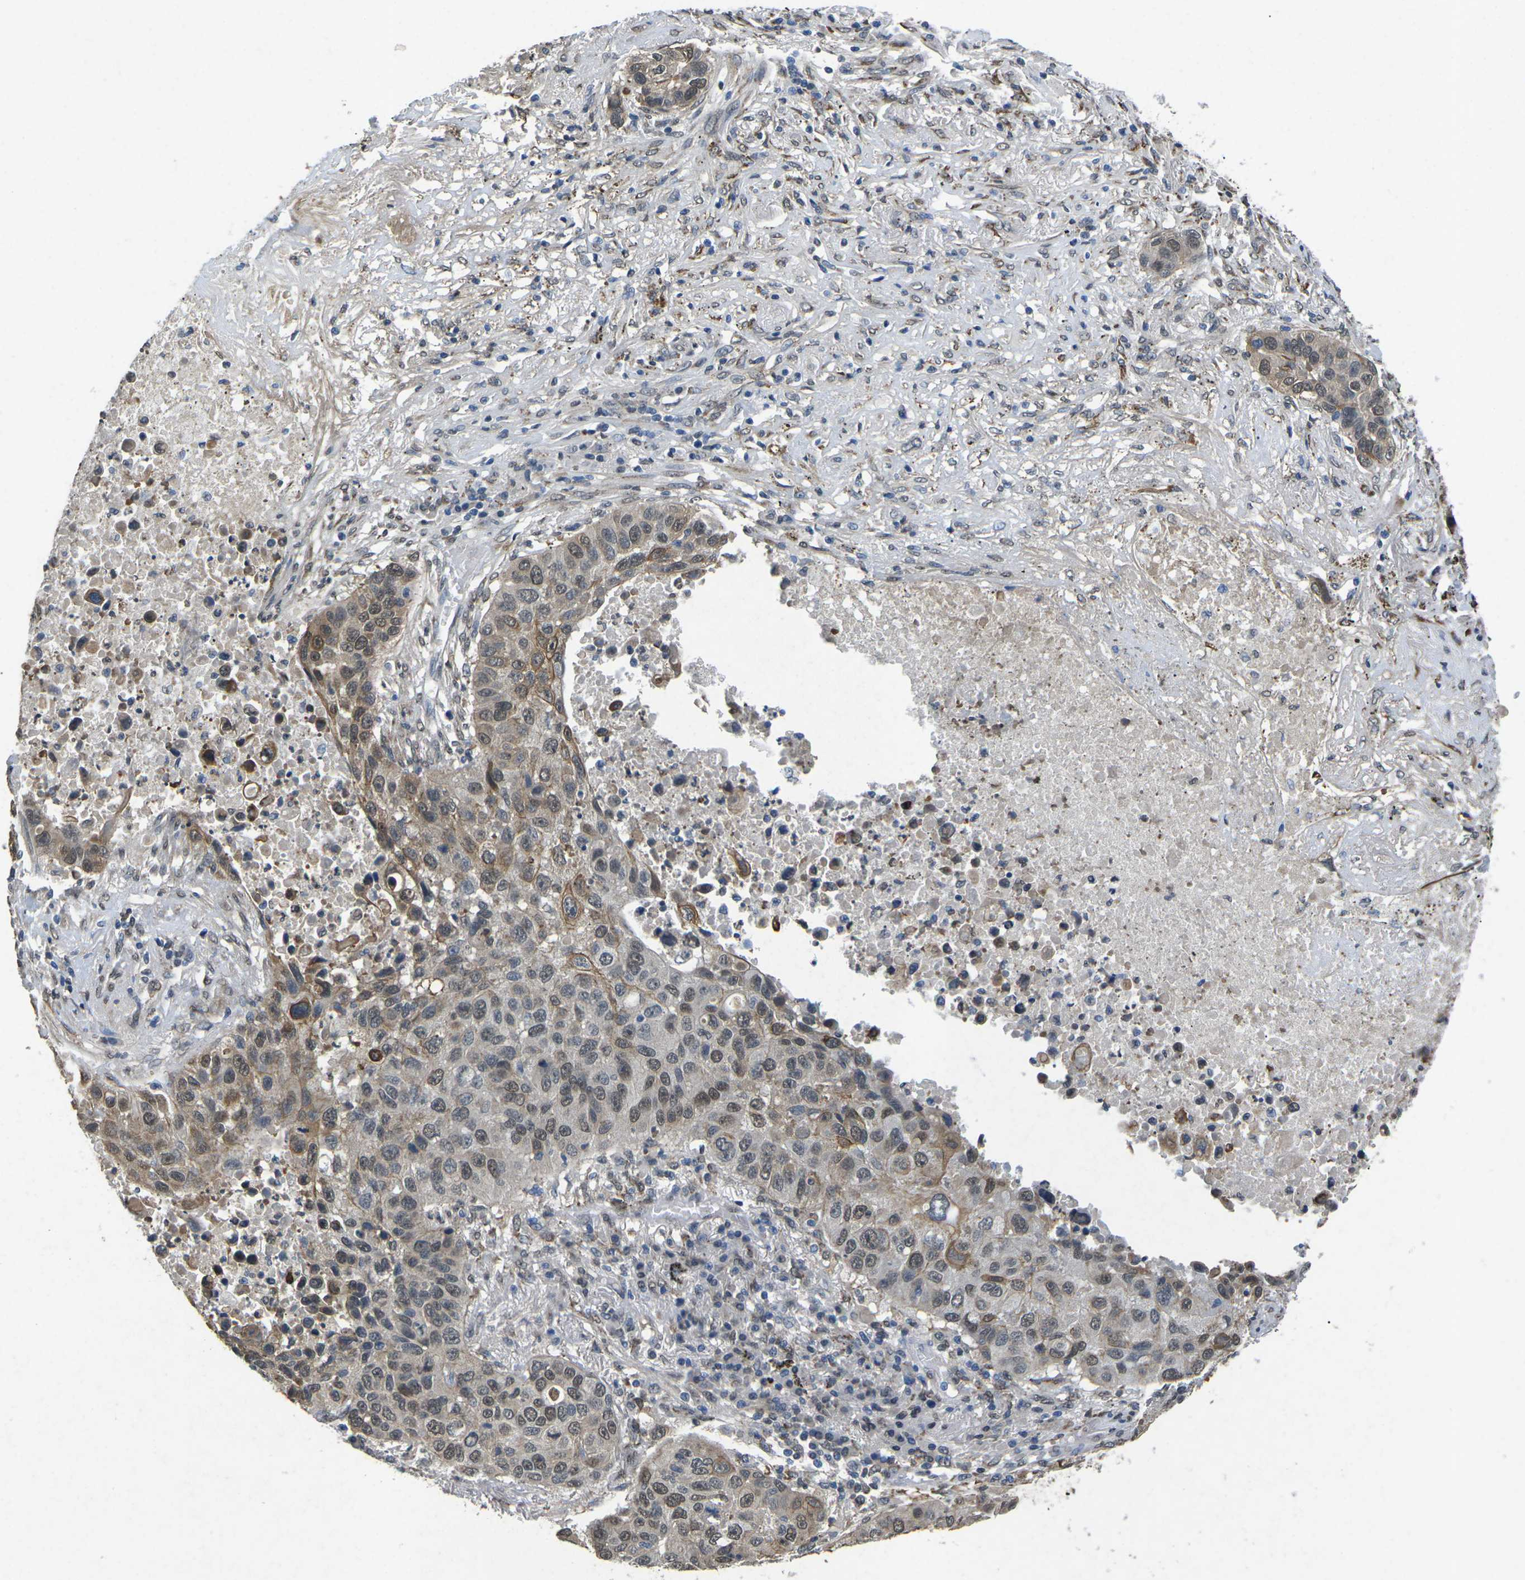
{"staining": {"intensity": "weak", "quantity": "25%-75%", "location": "cytoplasmic/membranous,nuclear"}, "tissue": "lung cancer", "cell_type": "Tumor cells", "image_type": "cancer", "snomed": [{"axis": "morphology", "description": "Squamous cell carcinoma, NOS"}, {"axis": "topography", "description": "Lung"}], "caption": "This is an image of IHC staining of squamous cell carcinoma (lung), which shows weak positivity in the cytoplasmic/membranous and nuclear of tumor cells.", "gene": "SCNN1B", "patient": {"sex": "male", "age": 57}}